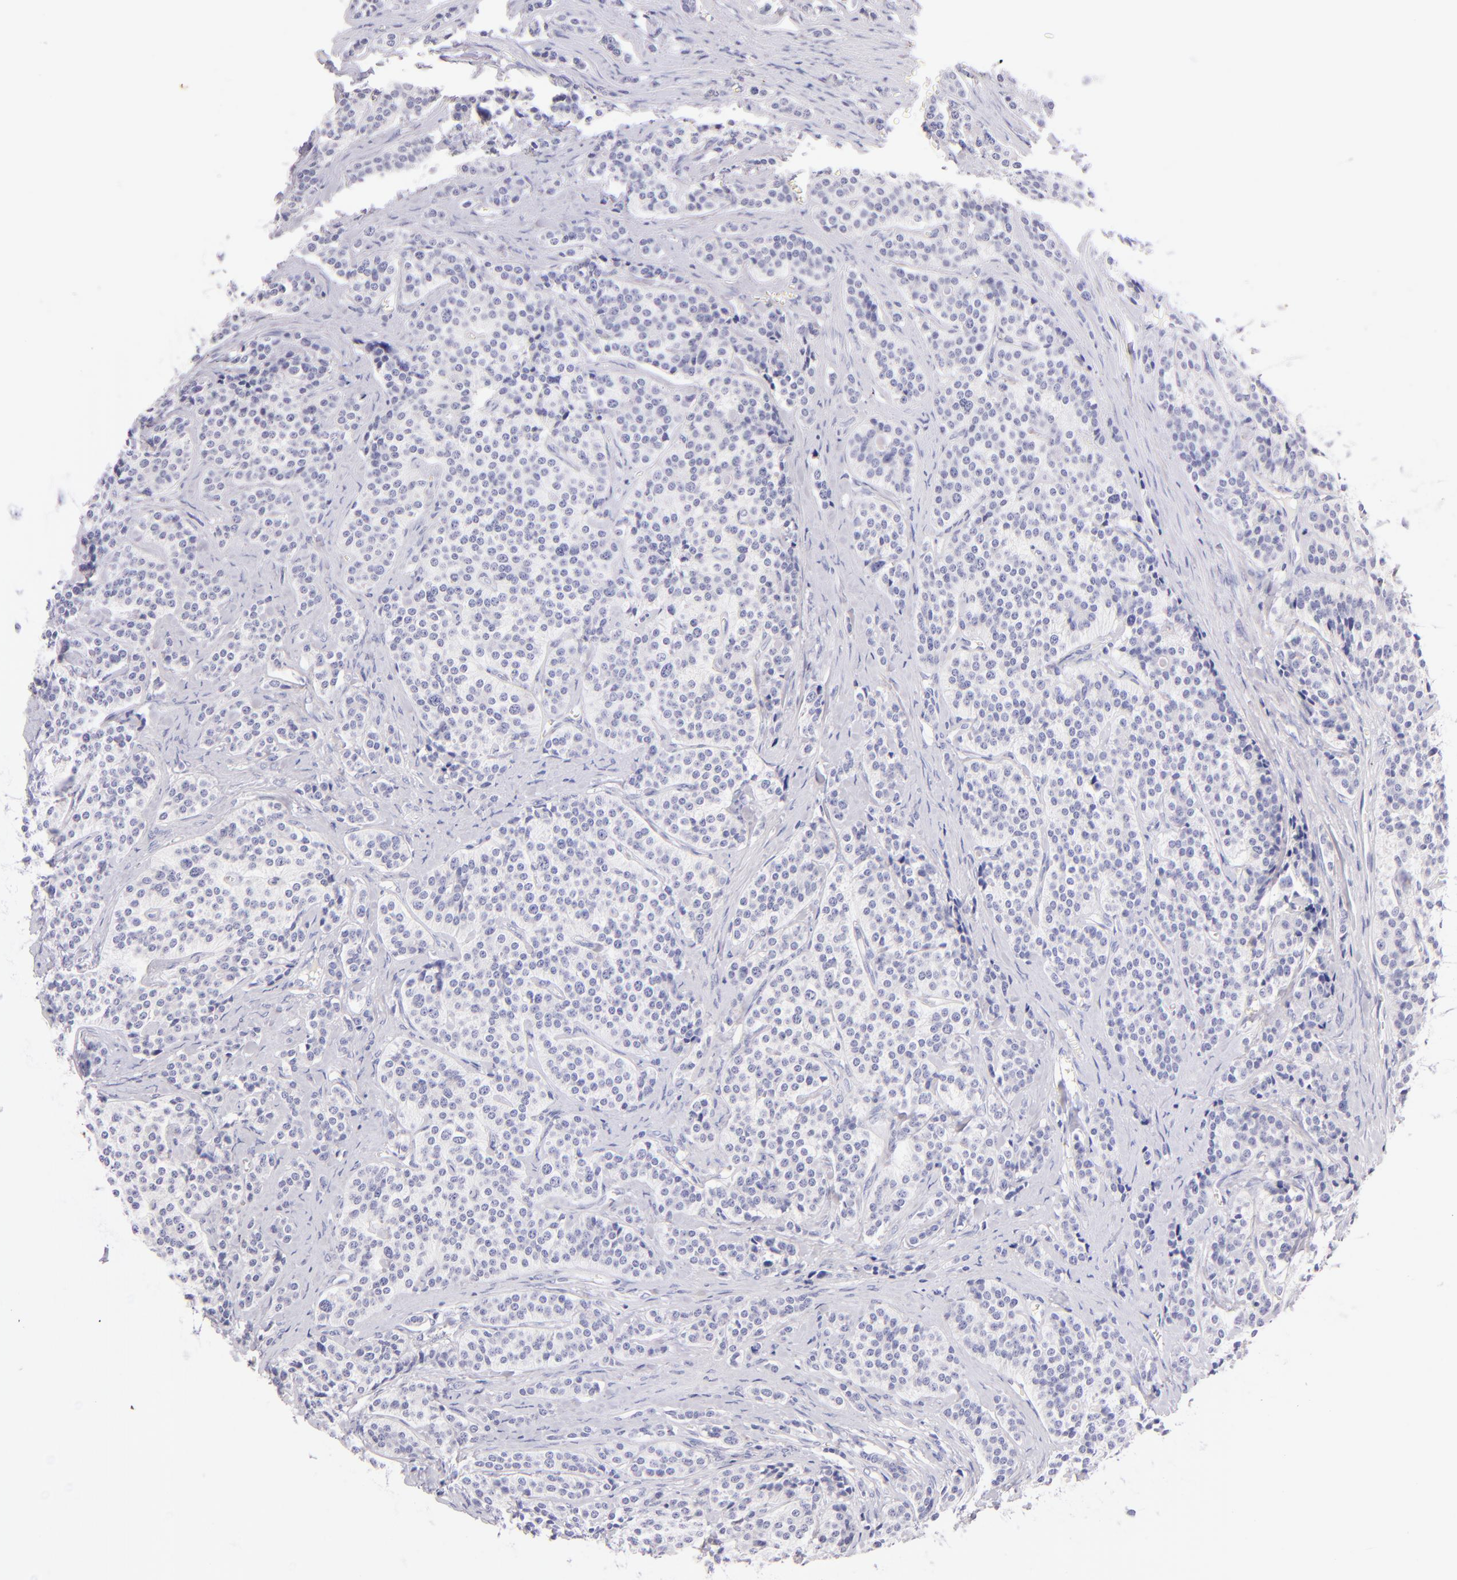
{"staining": {"intensity": "negative", "quantity": "none", "location": "none"}, "tissue": "carcinoid", "cell_type": "Tumor cells", "image_type": "cancer", "snomed": [{"axis": "morphology", "description": "Carcinoid, malignant, NOS"}, {"axis": "topography", "description": "Small intestine"}], "caption": "The immunohistochemistry micrograph has no significant positivity in tumor cells of carcinoid (malignant) tissue. The staining was performed using DAB (3,3'-diaminobenzidine) to visualize the protein expression in brown, while the nuclei were stained in blue with hematoxylin (Magnification: 20x).", "gene": "SDC1", "patient": {"sex": "male", "age": 63}}